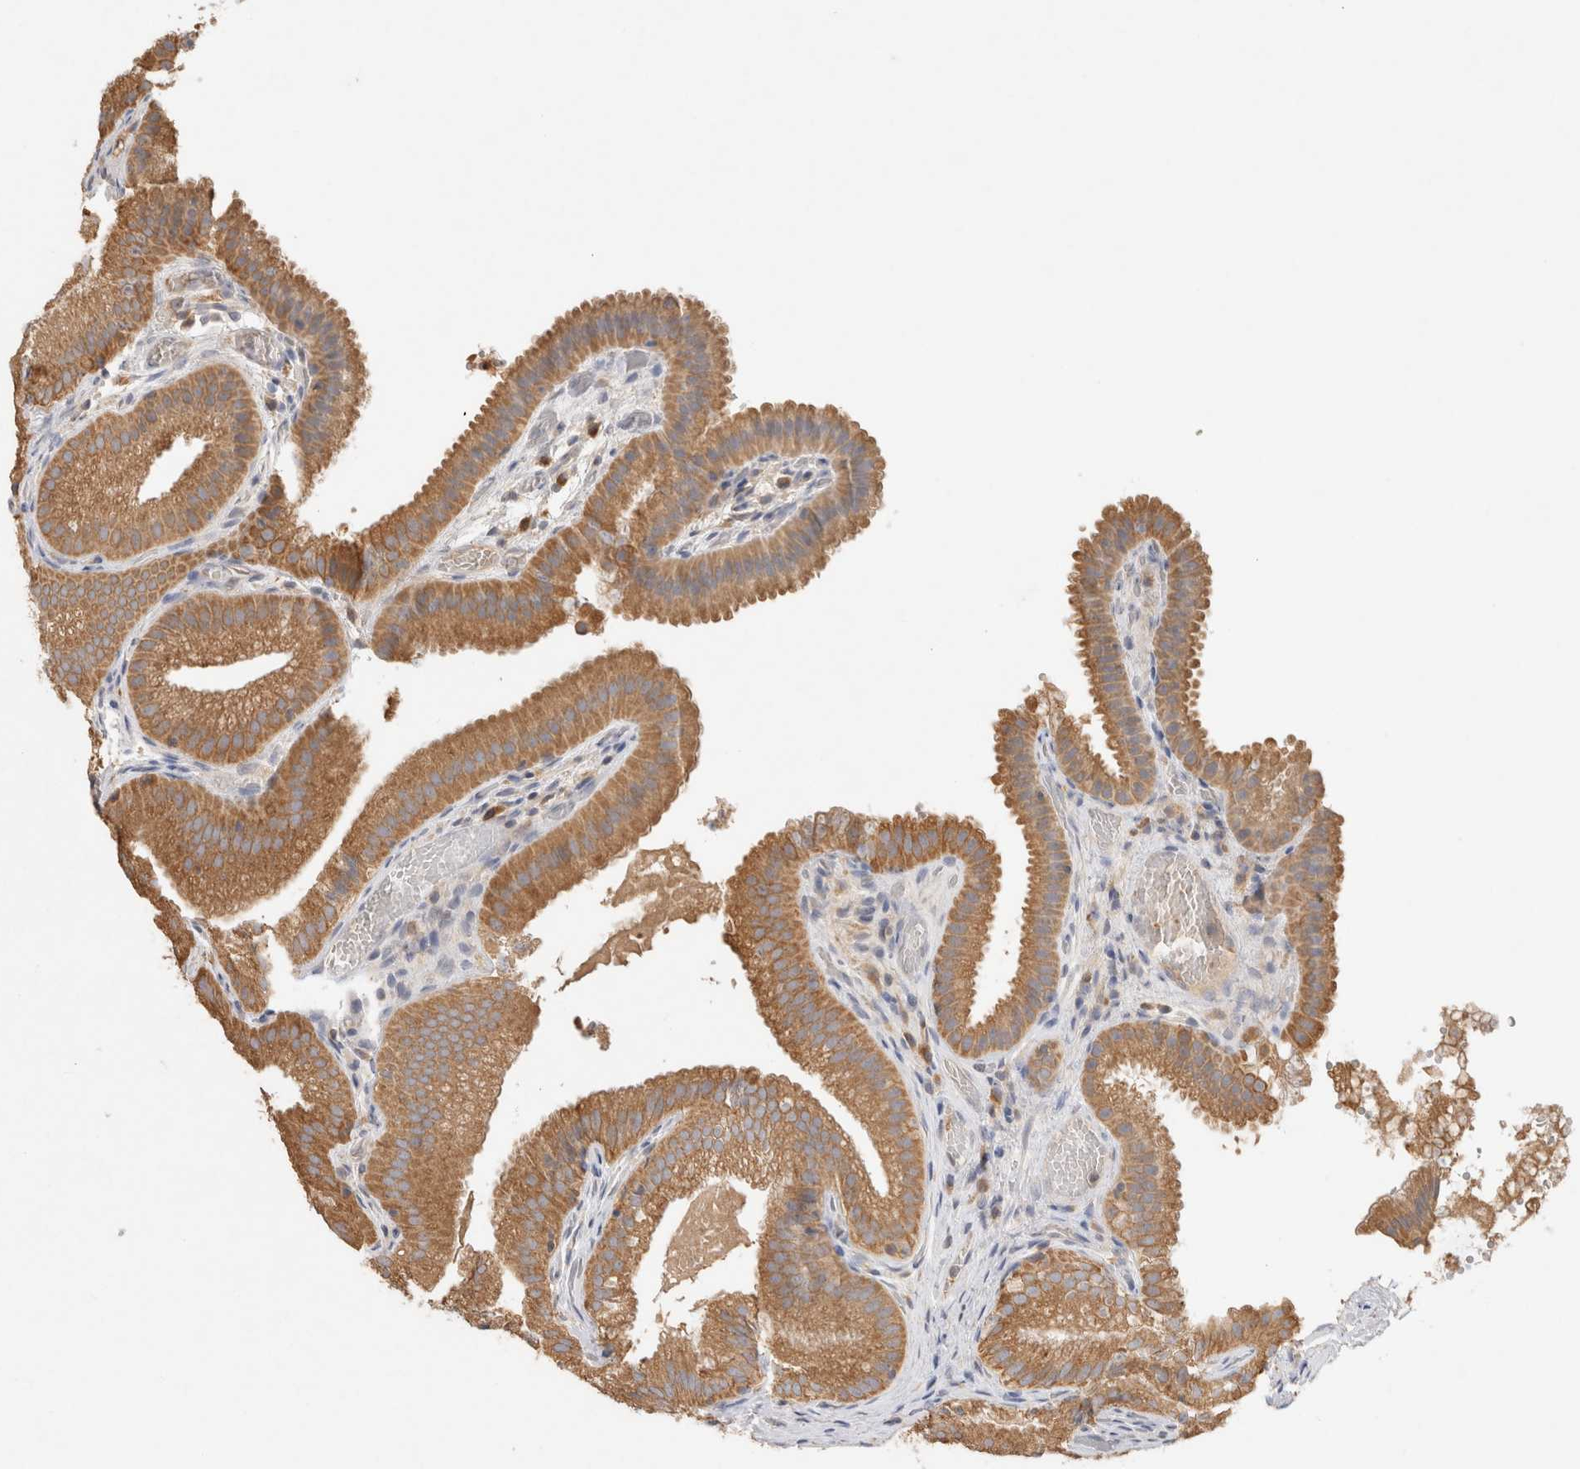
{"staining": {"intensity": "moderate", "quantity": ">75%", "location": "cytoplasmic/membranous"}, "tissue": "gallbladder", "cell_type": "Glandular cells", "image_type": "normal", "snomed": [{"axis": "morphology", "description": "Normal tissue, NOS"}, {"axis": "topography", "description": "Gallbladder"}], "caption": "High-power microscopy captured an immunohistochemistry (IHC) photomicrograph of unremarkable gallbladder, revealing moderate cytoplasmic/membranous positivity in approximately >75% of glandular cells.", "gene": "GAS1", "patient": {"sex": "female", "age": 30}}